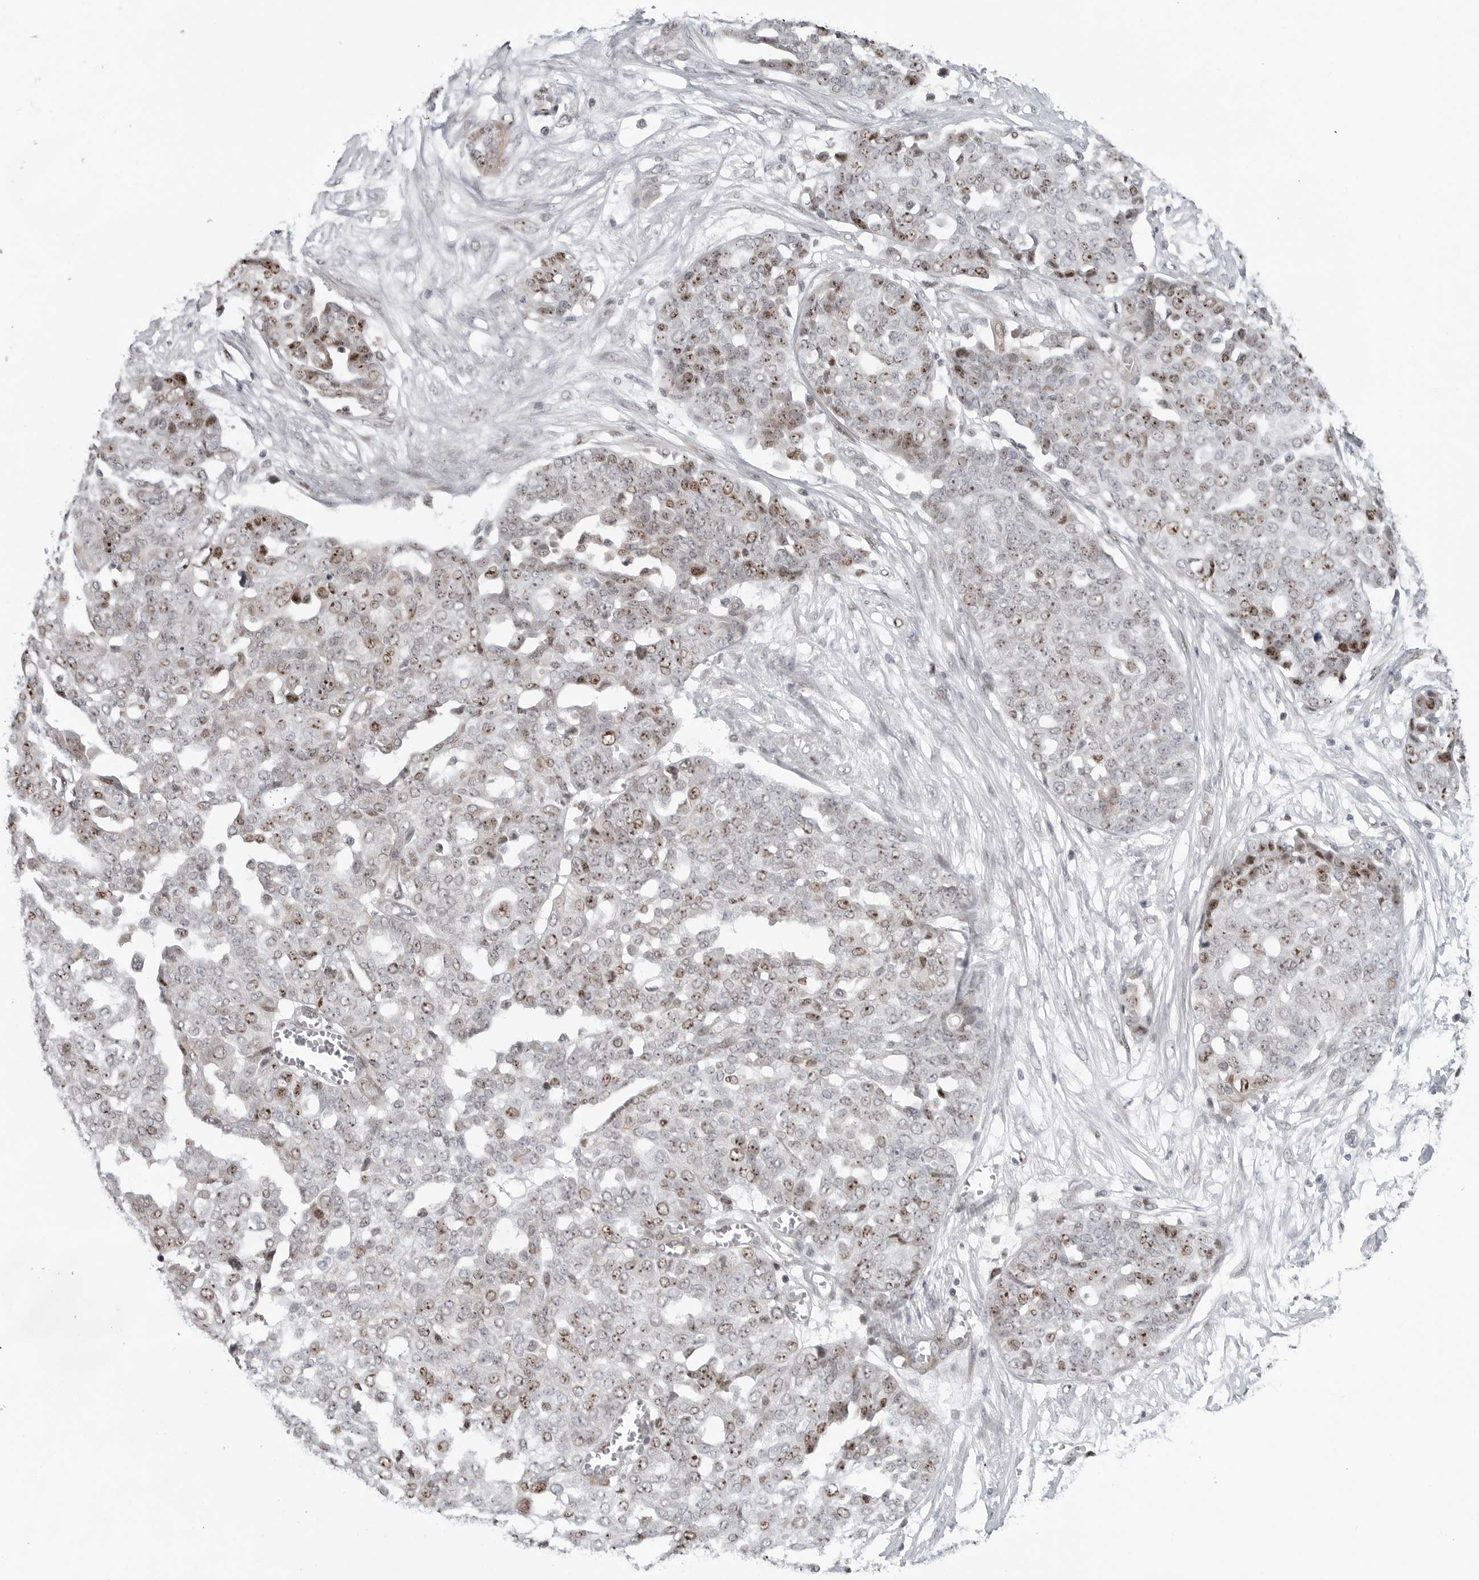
{"staining": {"intensity": "moderate", "quantity": ">75%", "location": "nuclear"}, "tissue": "ovarian cancer", "cell_type": "Tumor cells", "image_type": "cancer", "snomed": [{"axis": "morphology", "description": "Cystadenocarcinoma, serous, NOS"}, {"axis": "topography", "description": "Soft tissue"}, {"axis": "topography", "description": "Ovary"}], "caption": "Ovarian cancer (serous cystadenocarcinoma) tissue displays moderate nuclear expression in approximately >75% of tumor cells, visualized by immunohistochemistry.", "gene": "FAM135B", "patient": {"sex": "female", "age": 57}}